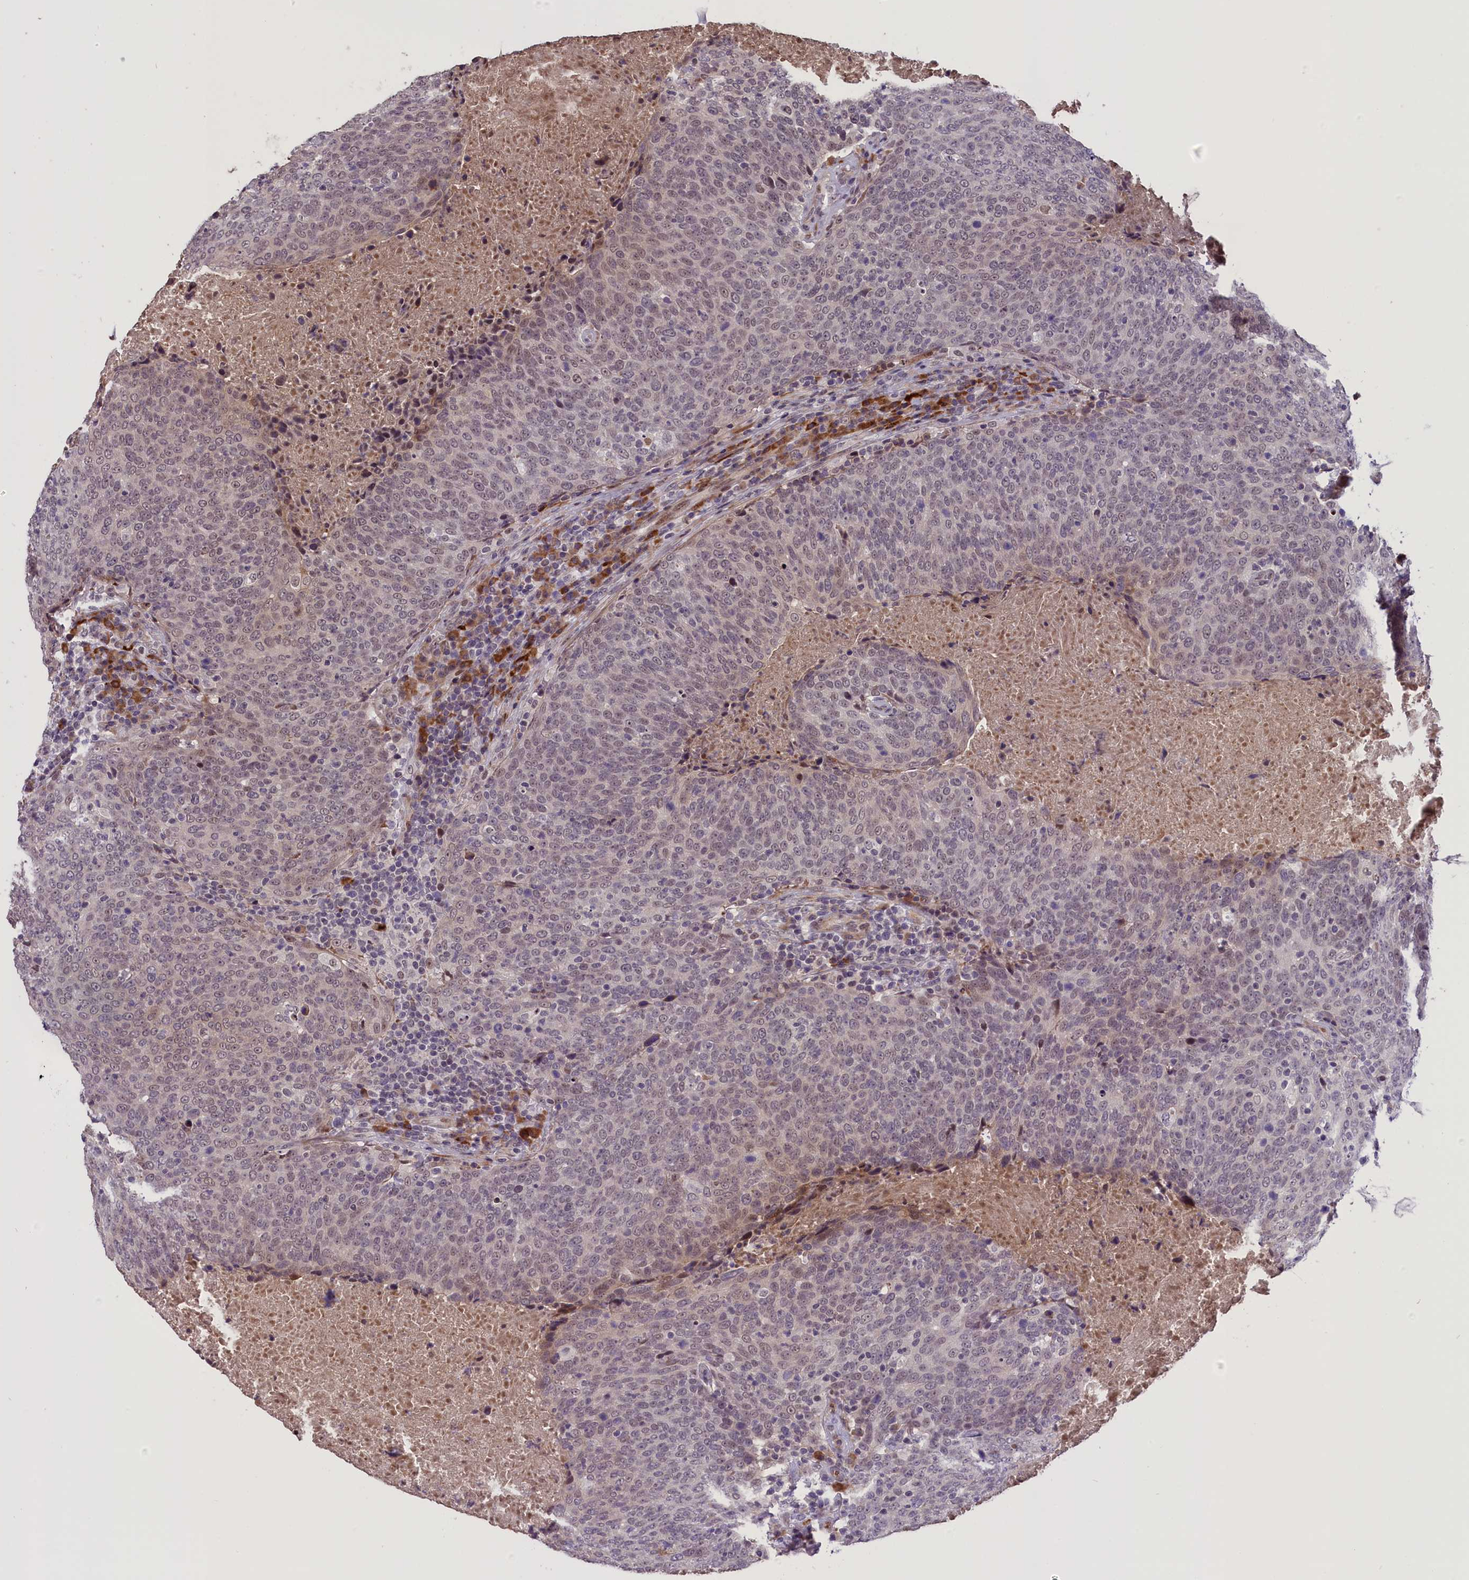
{"staining": {"intensity": "weak", "quantity": "25%-75%", "location": "nuclear"}, "tissue": "head and neck cancer", "cell_type": "Tumor cells", "image_type": "cancer", "snomed": [{"axis": "morphology", "description": "Squamous cell carcinoma, NOS"}, {"axis": "morphology", "description": "Squamous cell carcinoma, metastatic, NOS"}, {"axis": "topography", "description": "Lymph node"}, {"axis": "topography", "description": "Head-Neck"}], "caption": "High-power microscopy captured an immunohistochemistry micrograph of squamous cell carcinoma (head and neck), revealing weak nuclear positivity in approximately 25%-75% of tumor cells.", "gene": "ENHO", "patient": {"sex": "male", "age": 62}}